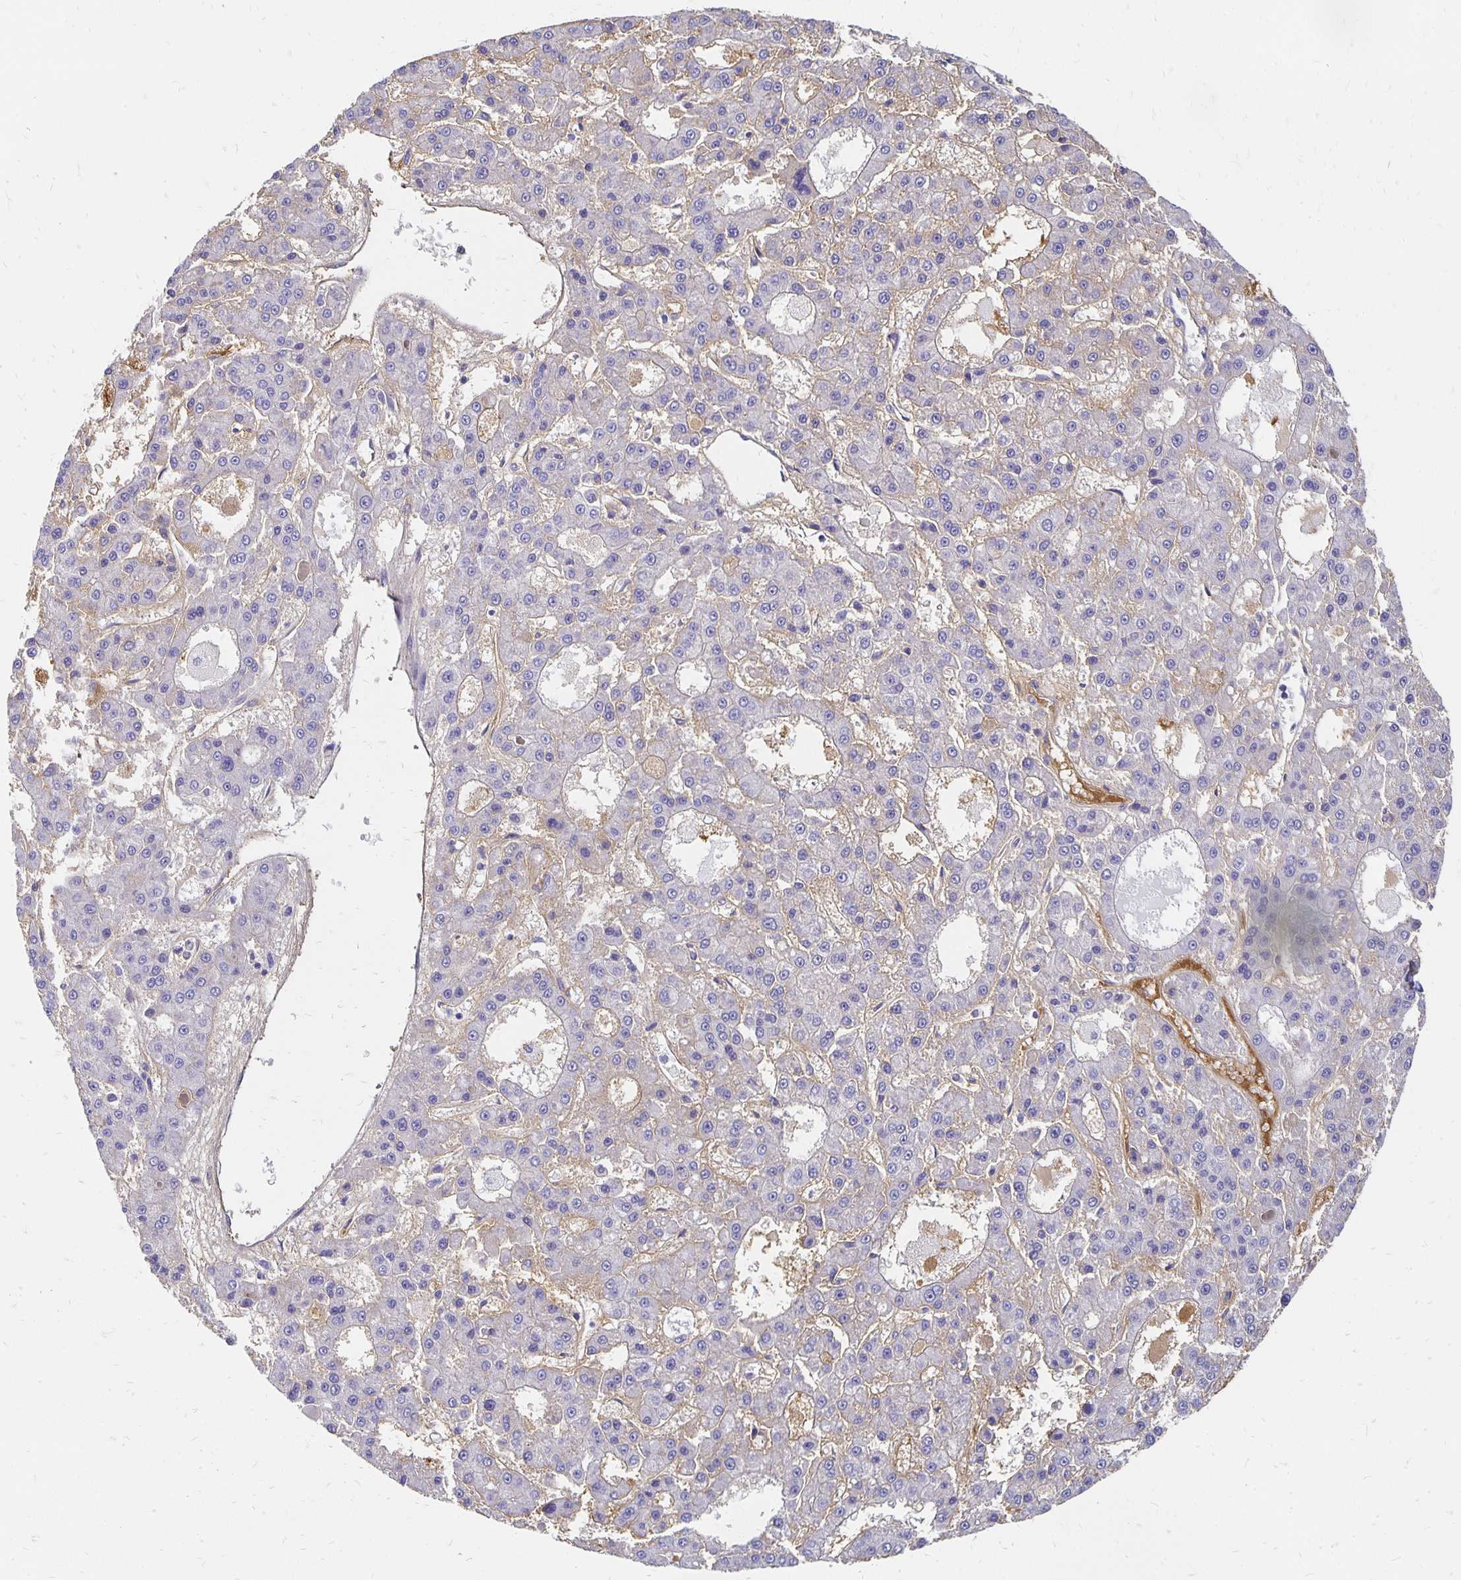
{"staining": {"intensity": "weak", "quantity": "<25%", "location": "cytoplasmic/membranous"}, "tissue": "liver cancer", "cell_type": "Tumor cells", "image_type": "cancer", "snomed": [{"axis": "morphology", "description": "Carcinoma, Hepatocellular, NOS"}, {"axis": "topography", "description": "Liver"}], "caption": "This is an immunohistochemistry (IHC) photomicrograph of human liver hepatocellular carcinoma. There is no expression in tumor cells.", "gene": "APOB", "patient": {"sex": "male", "age": 70}}